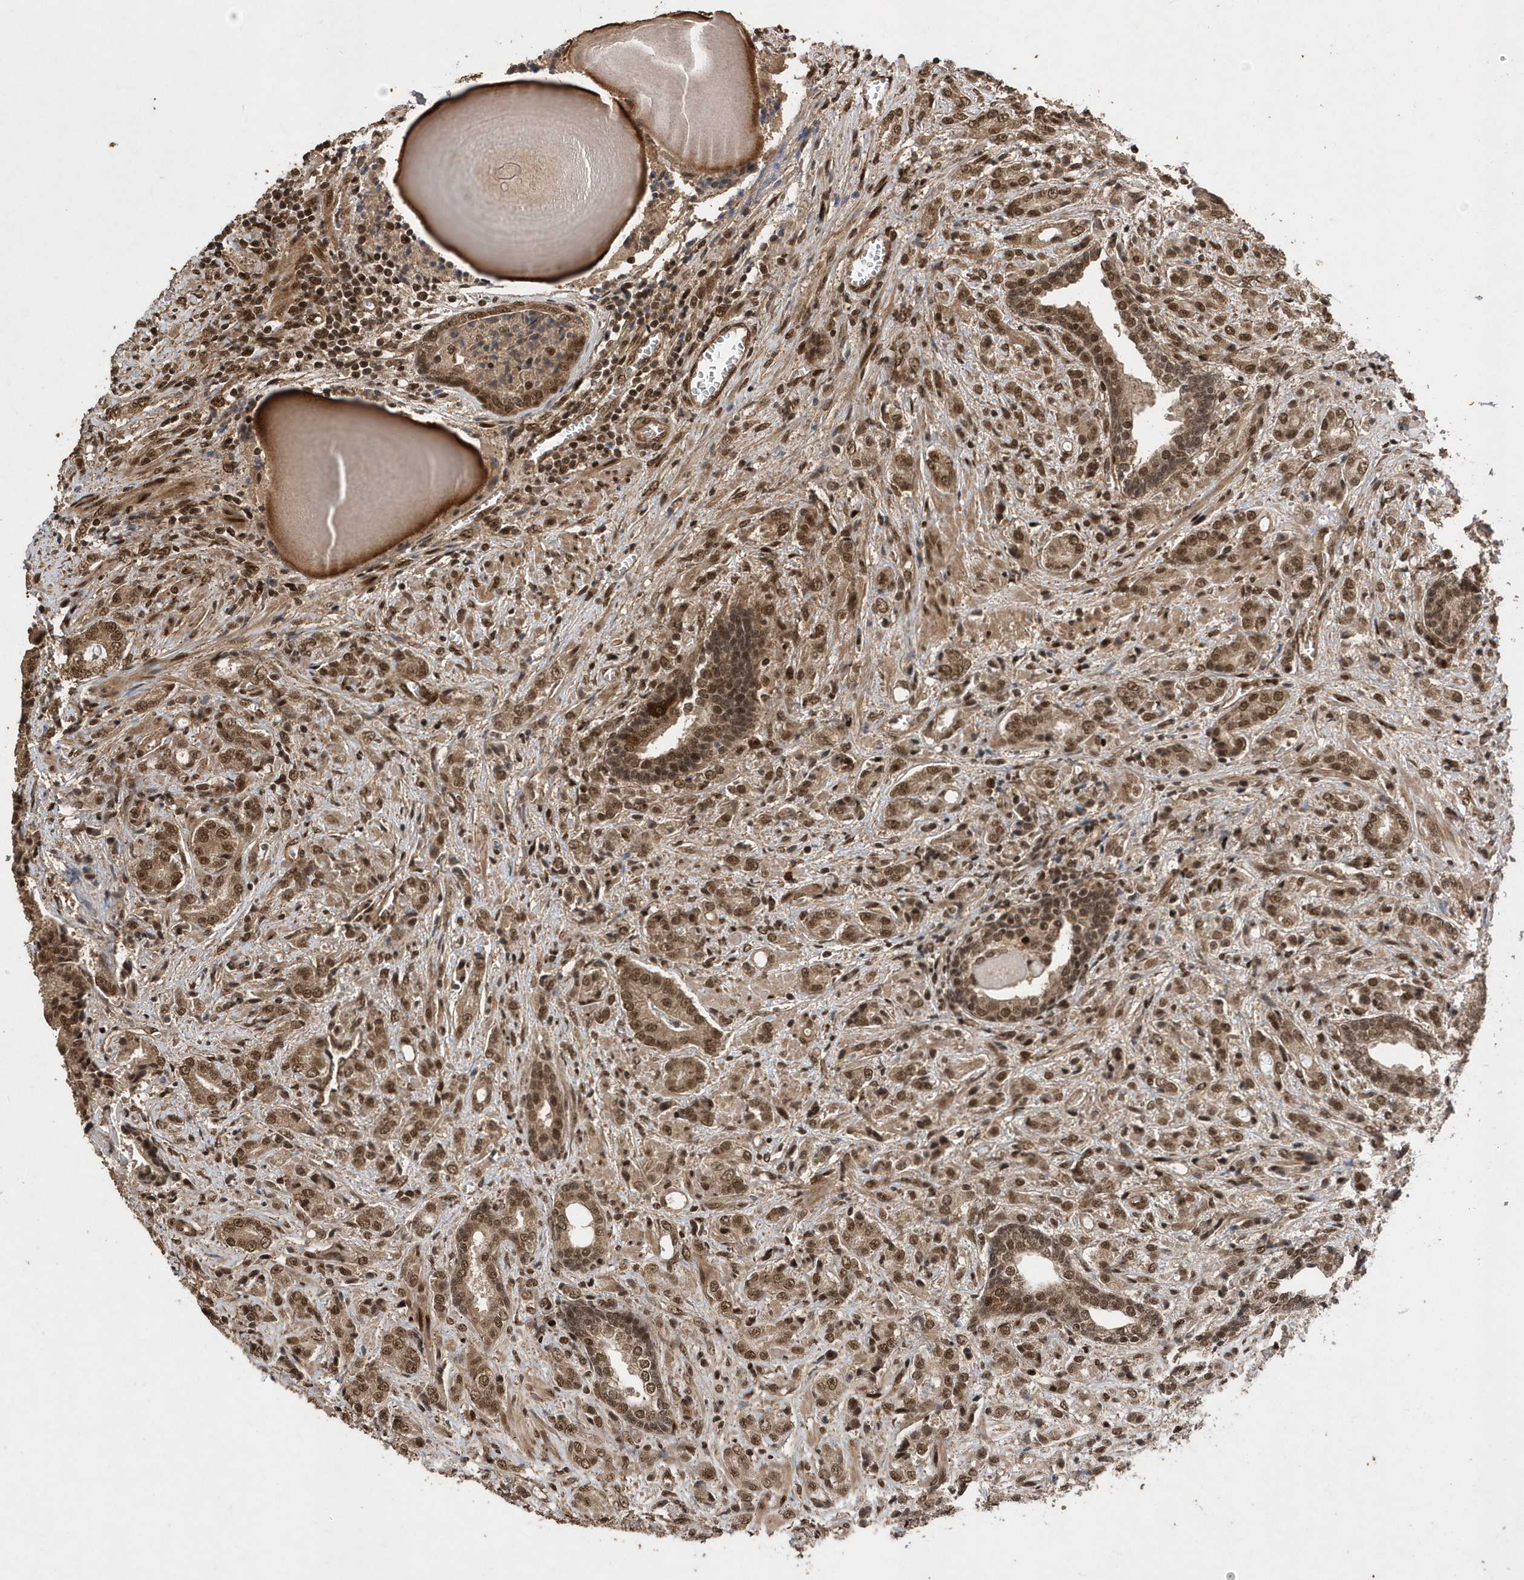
{"staining": {"intensity": "moderate", "quantity": ">75%", "location": "cytoplasmic/membranous,nuclear"}, "tissue": "prostate cancer", "cell_type": "Tumor cells", "image_type": "cancer", "snomed": [{"axis": "morphology", "description": "Adenocarcinoma, High grade"}, {"axis": "topography", "description": "Prostate"}], "caption": "Prostate high-grade adenocarcinoma stained for a protein reveals moderate cytoplasmic/membranous and nuclear positivity in tumor cells.", "gene": "INTS12", "patient": {"sex": "male", "age": 57}}